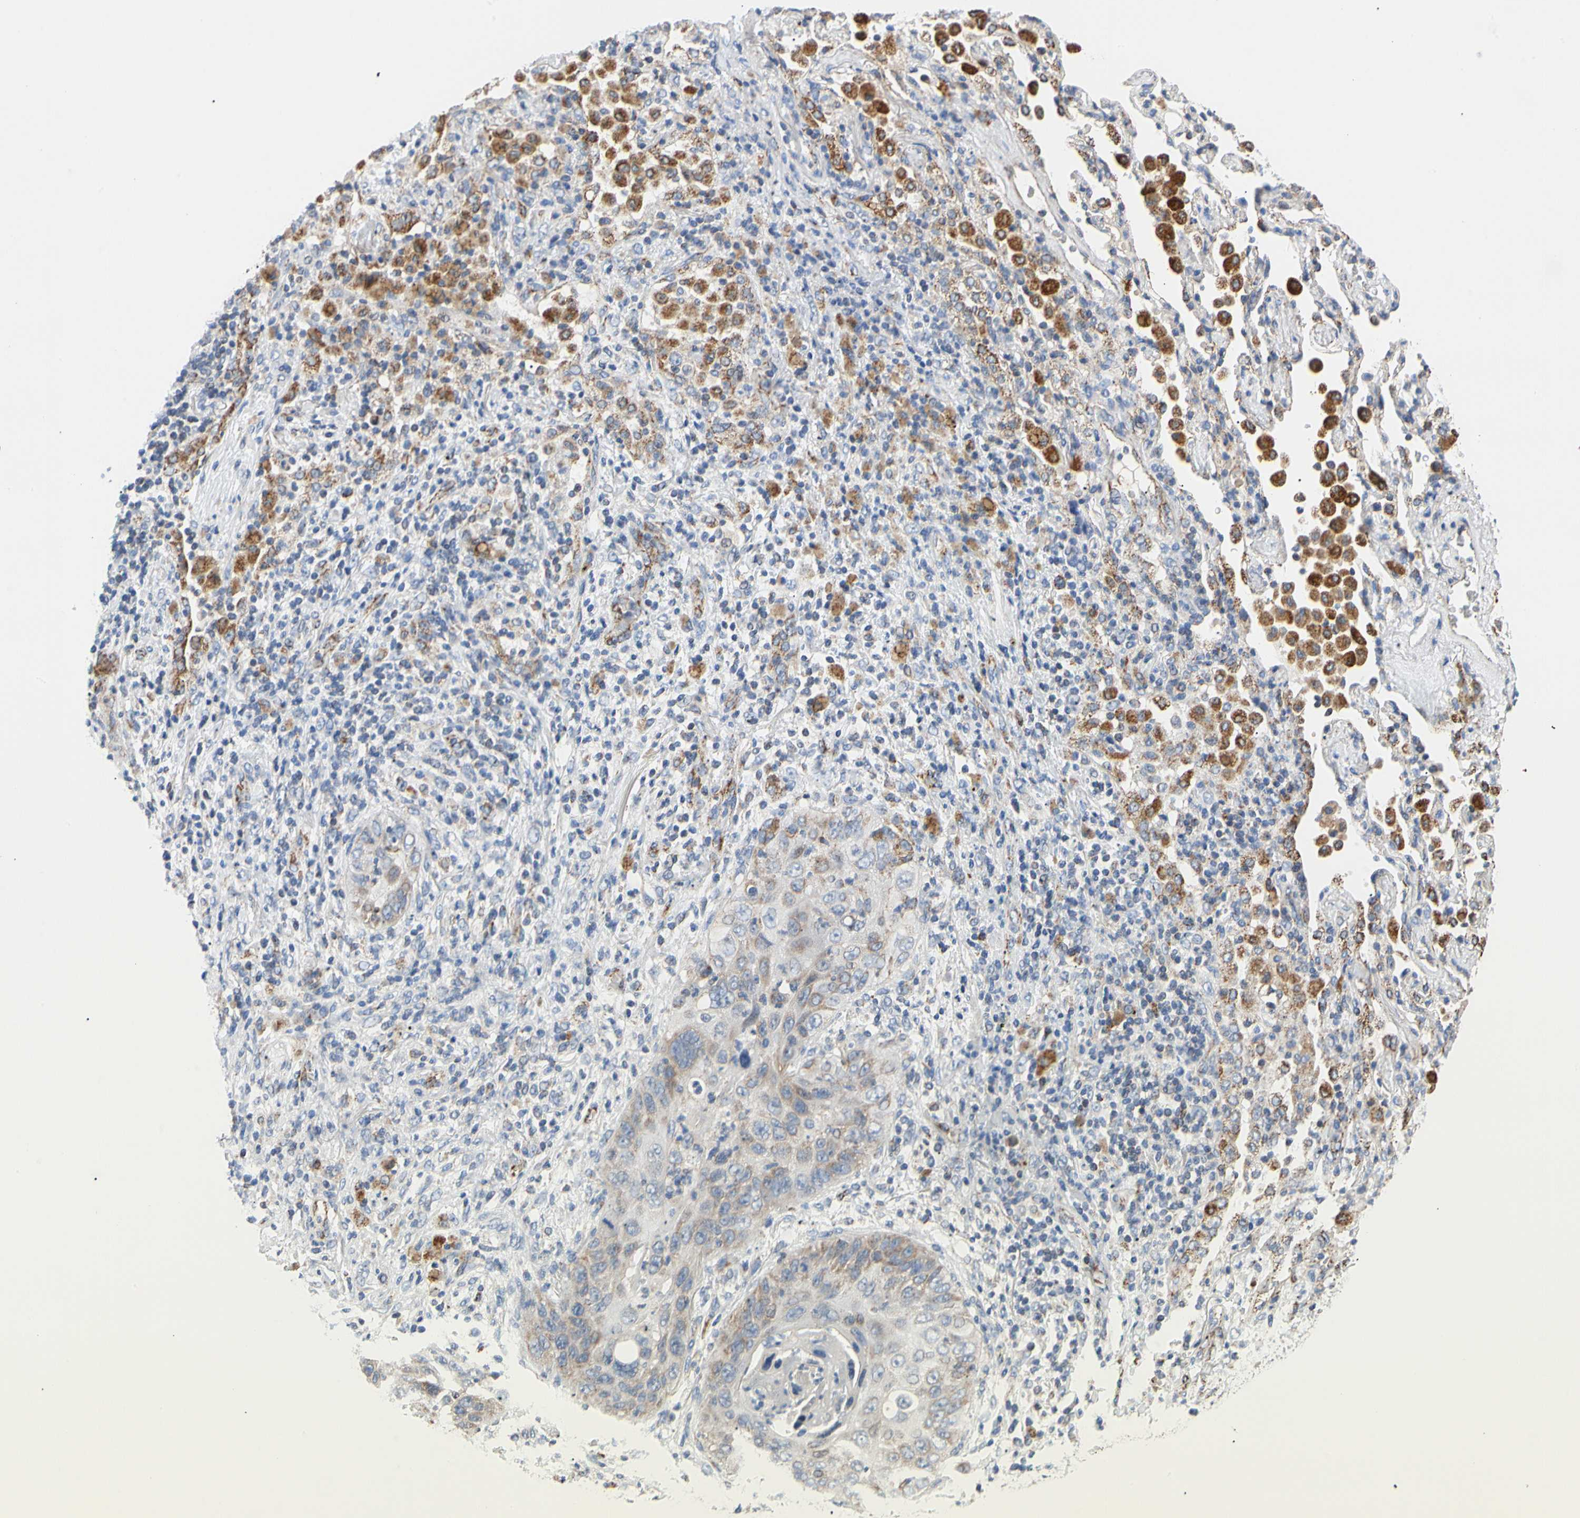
{"staining": {"intensity": "moderate", "quantity": "<25%", "location": "cytoplasmic/membranous"}, "tissue": "lung cancer", "cell_type": "Tumor cells", "image_type": "cancer", "snomed": [{"axis": "morphology", "description": "Squamous cell carcinoma, NOS"}, {"axis": "topography", "description": "Lung"}], "caption": "There is low levels of moderate cytoplasmic/membranous expression in tumor cells of lung cancer (squamous cell carcinoma), as demonstrated by immunohistochemical staining (brown color).", "gene": "ACAT1", "patient": {"sex": "female", "age": 67}}